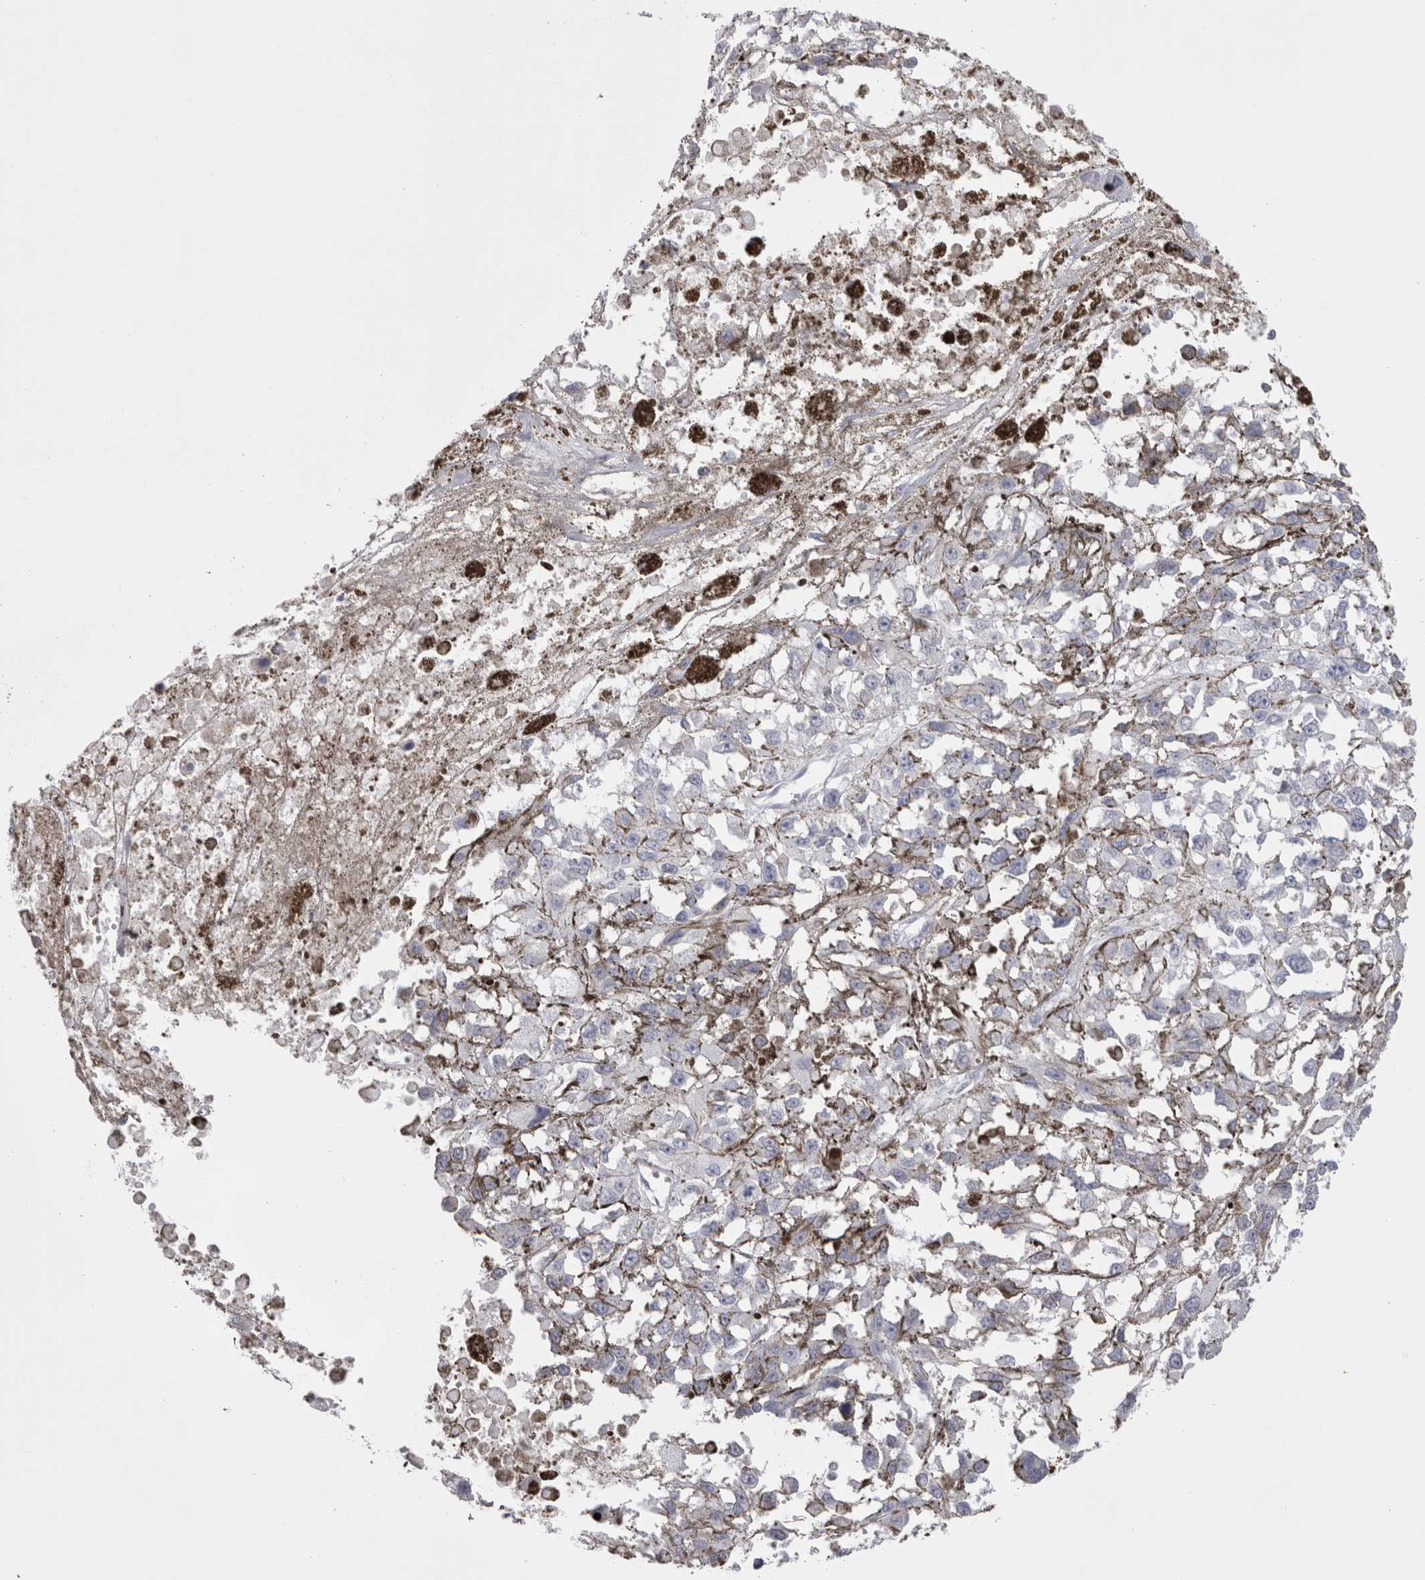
{"staining": {"intensity": "negative", "quantity": "none", "location": "none"}, "tissue": "melanoma", "cell_type": "Tumor cells", "image_type": "cancer", "snomed": [{"axis": "morphology", "description": "Malignant melanoma, Metastatic site"}, {"axis": "topography", "description": "Lymph node"}], "caption": "This is an immunohistochemistry (IHC) histopathology image of human malignant melanoma (metastatic site). There is no positivity in tumor cells.", "gene": "SKAP1", "patient": {"sex": "male", "age": 59}}